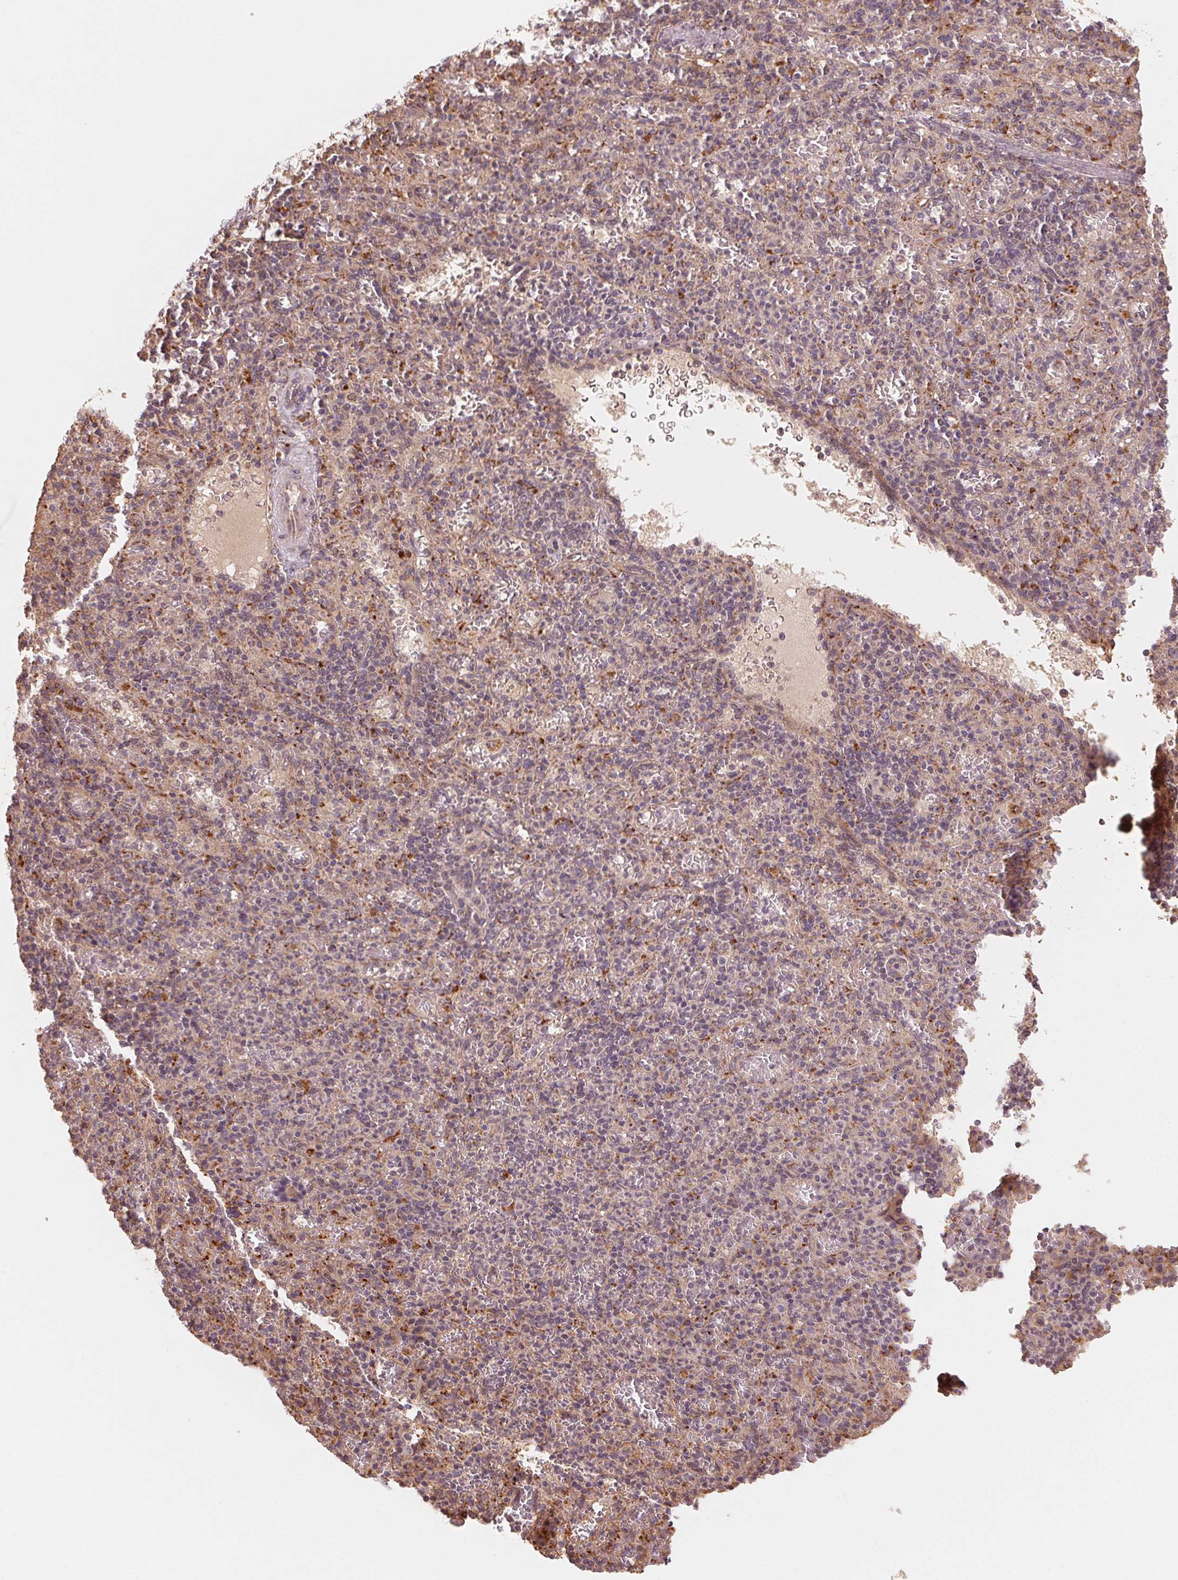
{"staining": {"intensity": "negative", "quantity": "none", "location": "none"}, "tissue": "spleen", "cell_type": "Cells in red pulp", "image_type": "normal", "snomed": [{"axis": "morphology", "description": "Normal tissue, NOS"}, {"axis": "topography", "description": "Spleen"}], "caption": "Immunohistochemistry histopathology image of benign spleen: human spleen stained with DAB (3,3'-diaminobenzidine) reveals no significant protein staining in cells in red pulp.", "gene": "WBP2", "patient": {"sex": "female", "age": 74}}